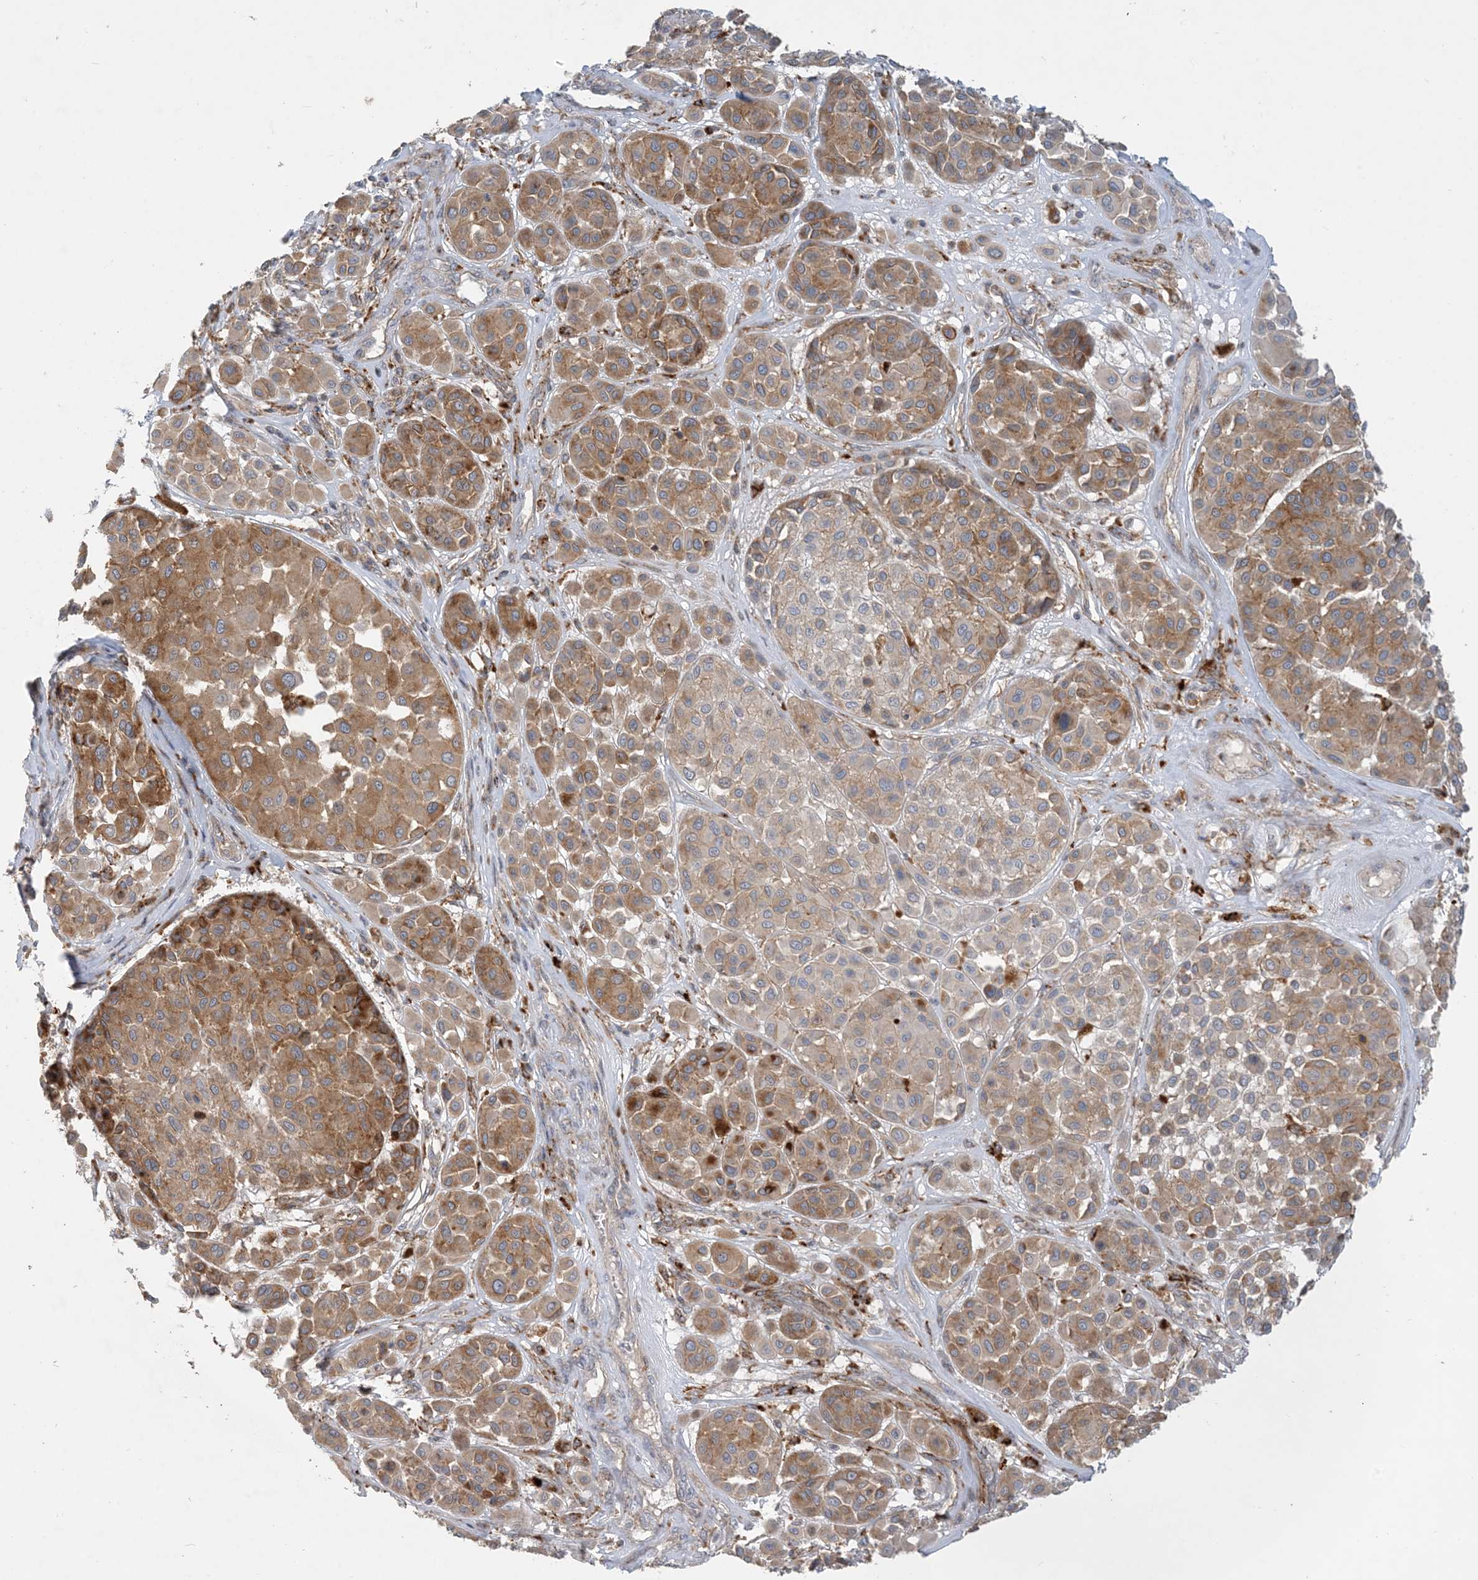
{"staining": {"intensity": "moderate", "quantity": ">75%", "location": "cytoplasmic/membranous"}, "tissue": "melanoma", "cell_type": "Tumor cells", "image_type": "cancer", "snomed": [{"axis": "morphology", "description": "Malignant melanoma, Metastatic site"}, {"axis": "topography", "description": "Soft tissue"}], "caption": "Immunohistochemistry (IHC) of melanoma reveals medium levels of moderate cytoplasmic/membranous expression in about >75% of tumor cells.", "gene": "SPPL2A", "patient": {"sex": "male", "age": 41}}